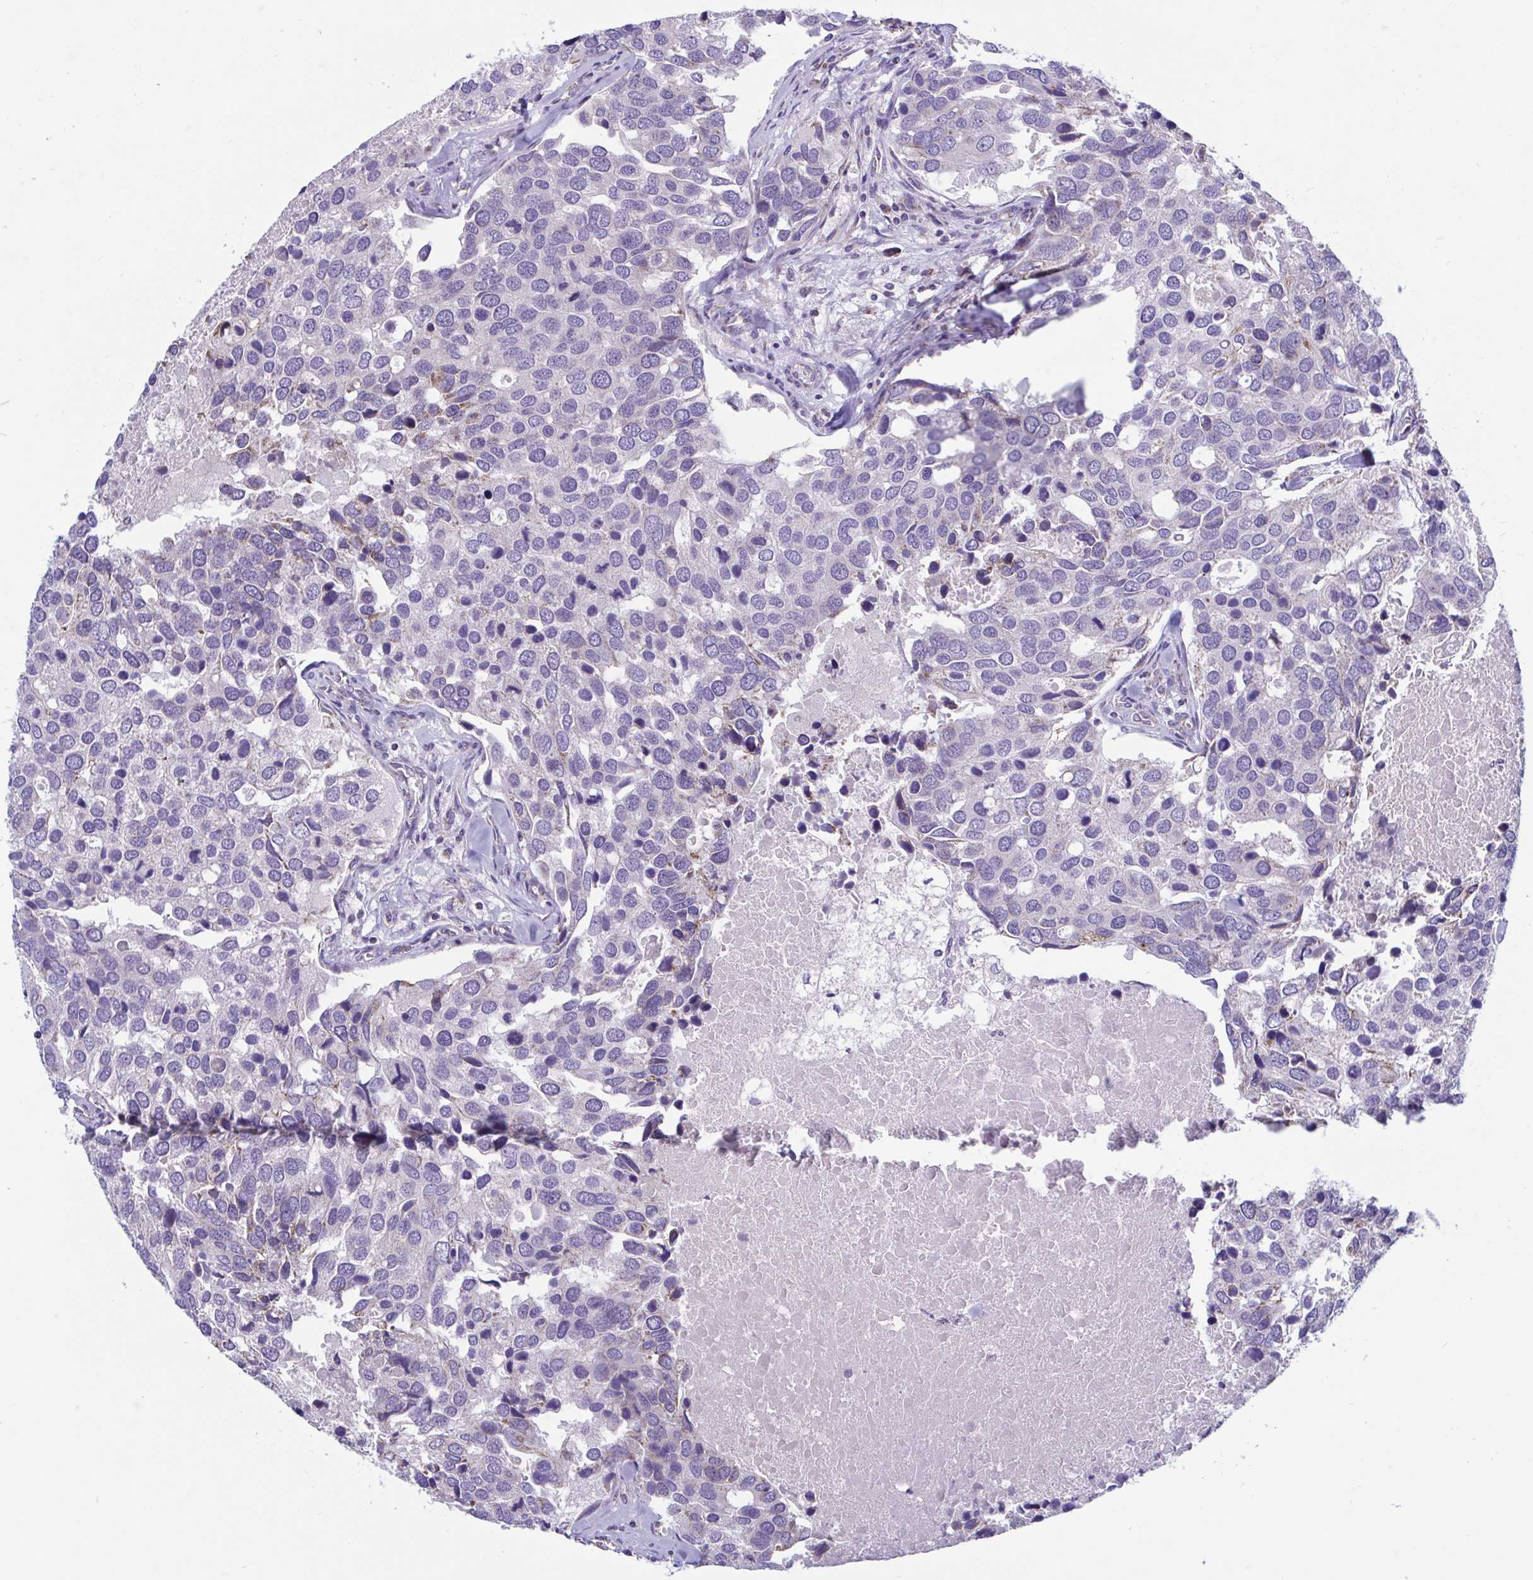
{"staining": {"intensity": "weak", "quantity": "<25%", "location": "cytoplasmic/membranous"}, "tissue": "breast cancer", "cell_type": "Tumor cells", "image_type": "cancer", "snomed": [{"axis": "morphology", "description": "Duct carcinoma"}, {"axis": "topography", "description": "Breast"}], "caption": "Breast invasive ductal carcinoma was stained to show a protein in brown. There is no significant staining in tumor cells. (Stains: DAB (3,3'-diaminobenzidine) IHC with hematoxylin counter stain, Microscopy: brightfield microscopy at high magnification).", "gene": "OR13A1", "patient": {"sex": "female", "age": 83}}